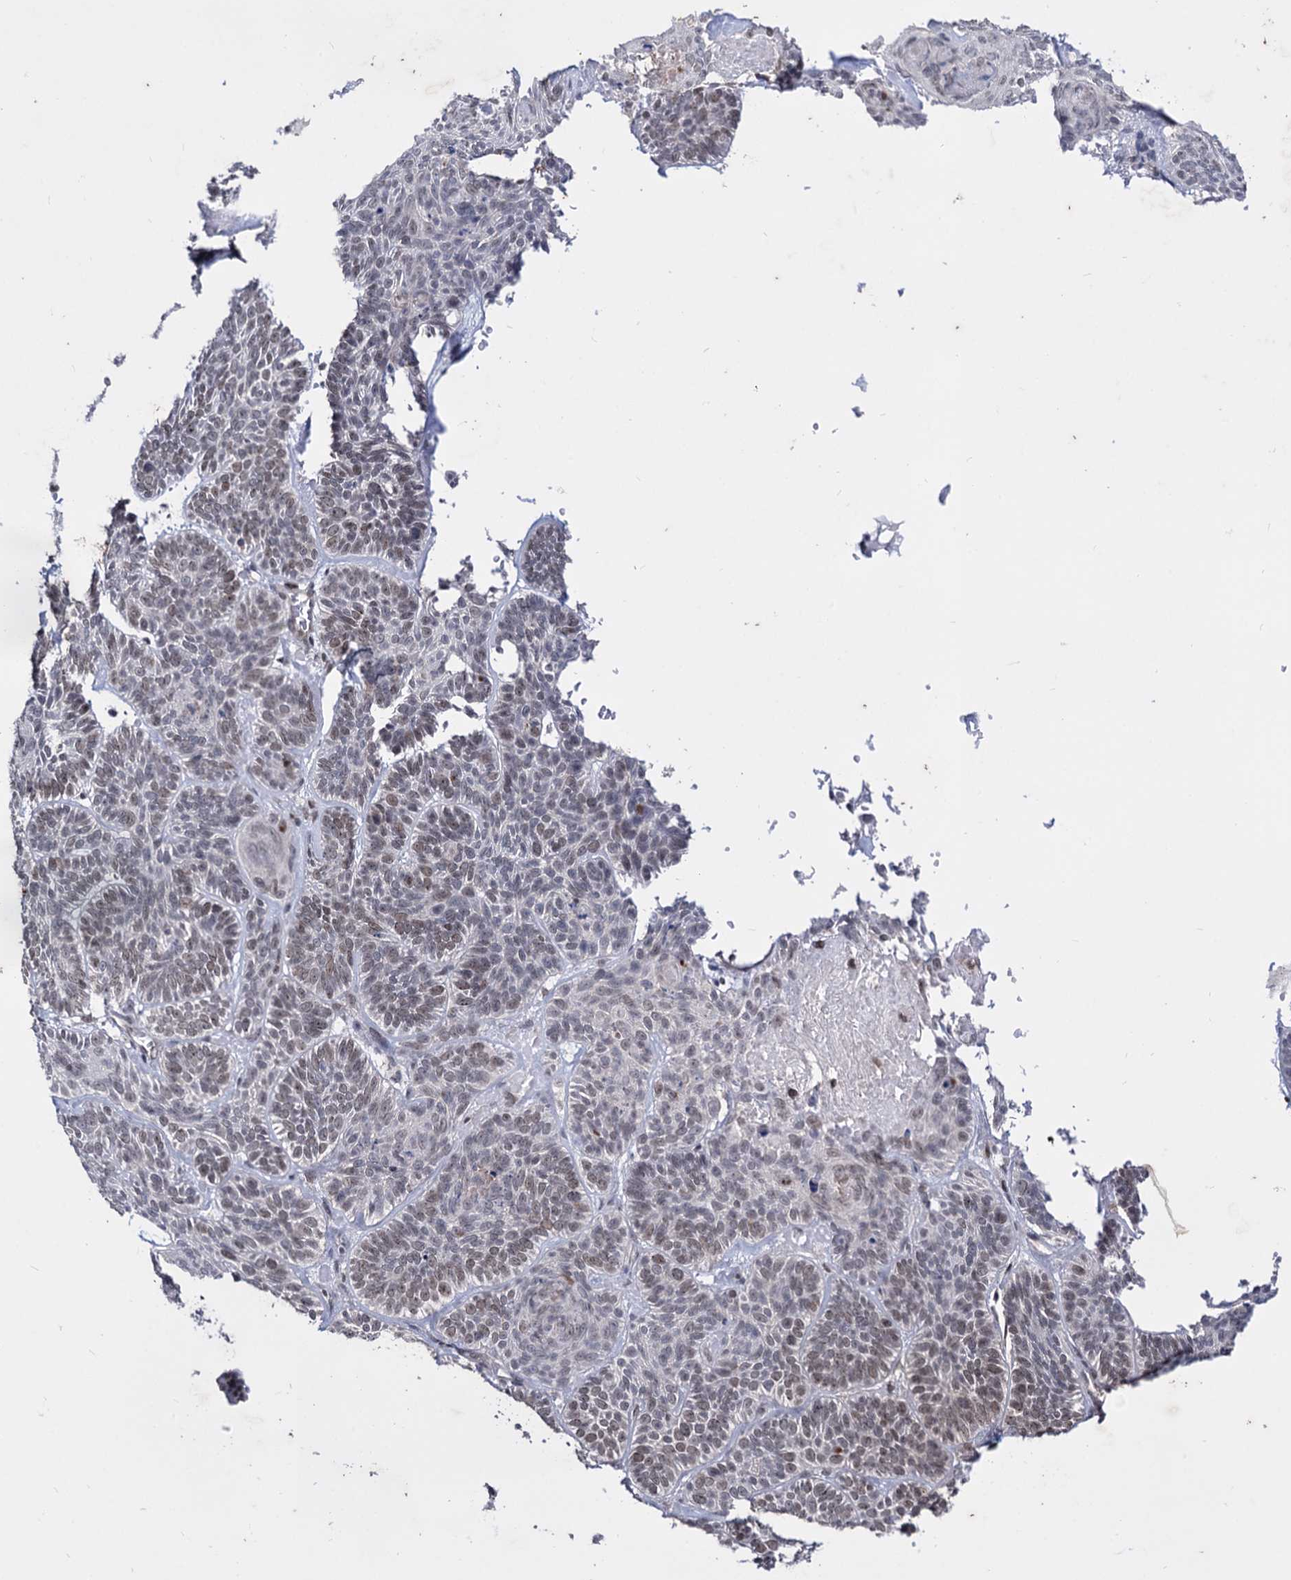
{"staining": {"intensity": "weak", "quantity": "25%-75%", "location": "nuclear"}, "tissue": "skin cancer", "cell_type": "Tumor cells", "image_type": "cancer", "snomed": [{"axis": "morphology", "description": "Basal cell carcinoma"}, {"axis": "topography", "description": "Skin"}], "caption": "Basal cell carcinoma (skin) stained with a protein marker reveals weak staining in tumor cells.", "gene": "SMCHD1", "patient": {"sex": "male", "age": 85}}